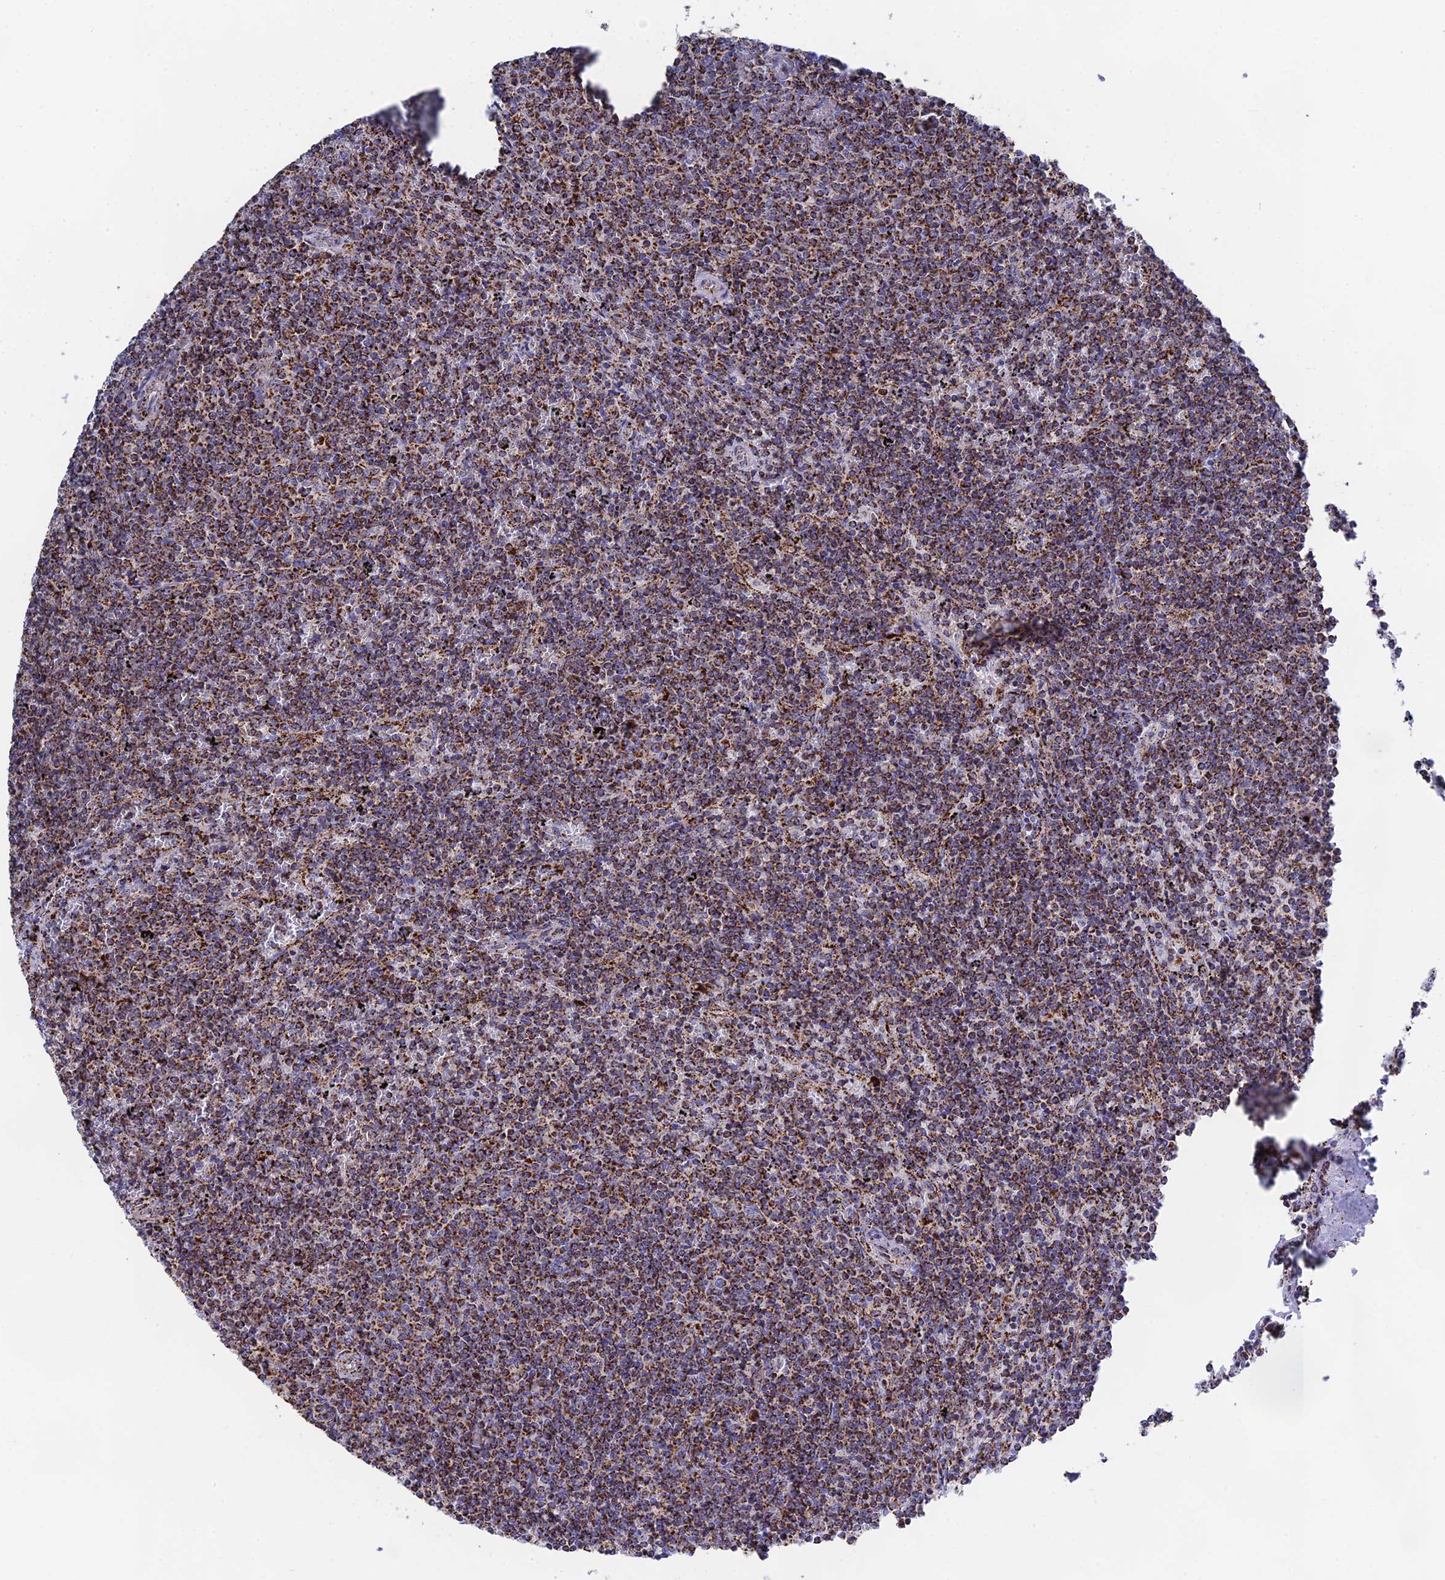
{"staining": {"intensity": "strong", "quantity": ">75%", "location": "cytoplasmic/membranous"}, "tissue": "lymphoma", "cell_type": "Tumor cells", "image_type": "cancer", "snomed": [{"axis": "morphology", "description": "Malignant lymphoma, non-Hodgkin's type, Low grade"}, {"axis": "topography", "description": "Spleen"}], "caption": "Lymphoma stained with immunohistochemistry (IHC) exhibits strong cytoplasmic/membranous expression in about >75% of tumor cells. Immunohistochemistry (ihc) stains the protein in brown and the nuclei are stained blue.", "gene": "NDUFA5", "patient": {"sex": "female", "age": 50}}